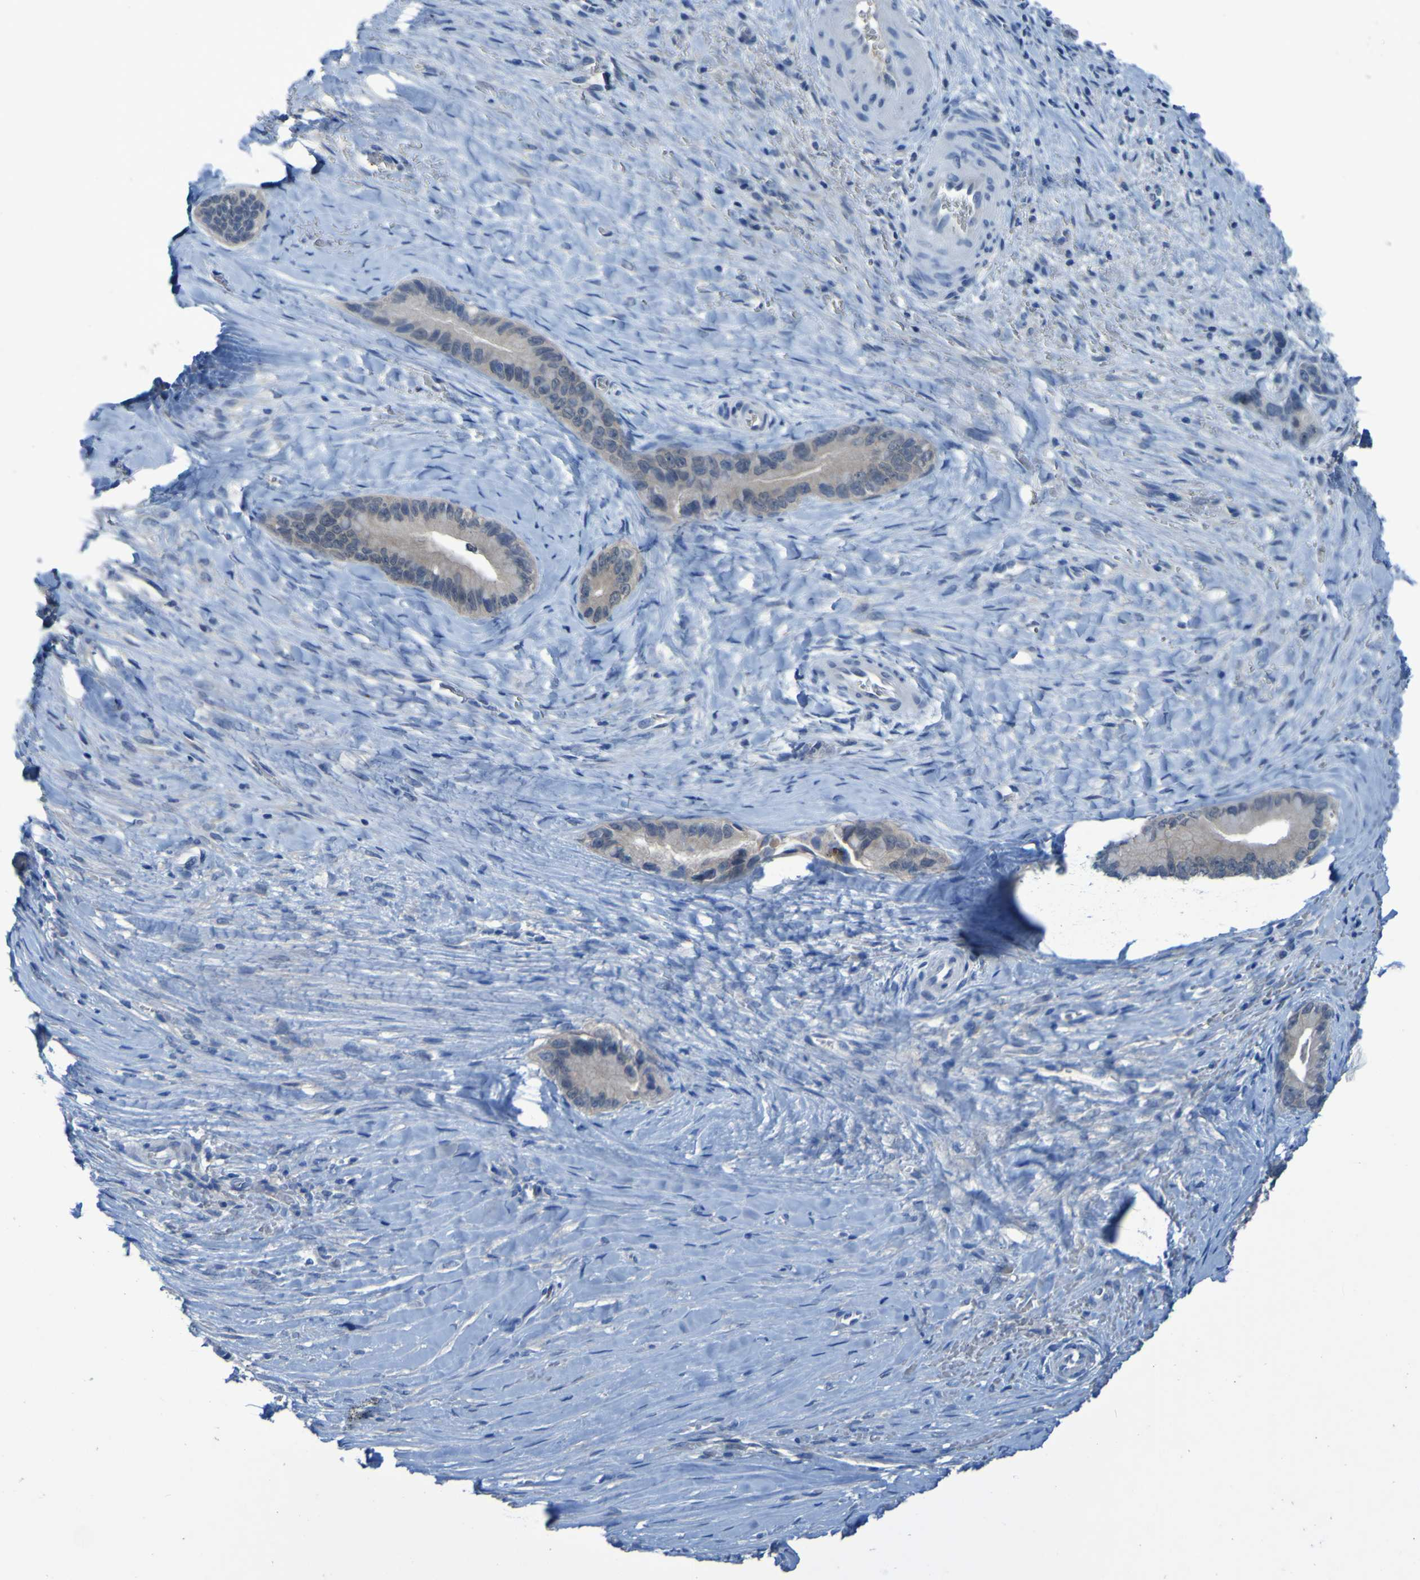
{"staining": {"intensity": "weak", "quantity": "<25%", "location": "cytoplasmic/membranous"}, "tissue": "liver cancer", "cell_type": "Tumor cells", "image_type": "cancer", "snomed": [{"axis": "morphology", "description": "Cholangiocarcinoma"}, {"axis": "topography", "description": "Liver"}], "caption": "The immunohistochemistry image has no significant positivity in tumor cells of cholangiocarcinoma (liver) tissue.", "gene": "SGK2", "patient": {"sex": "female", "age": 55}}